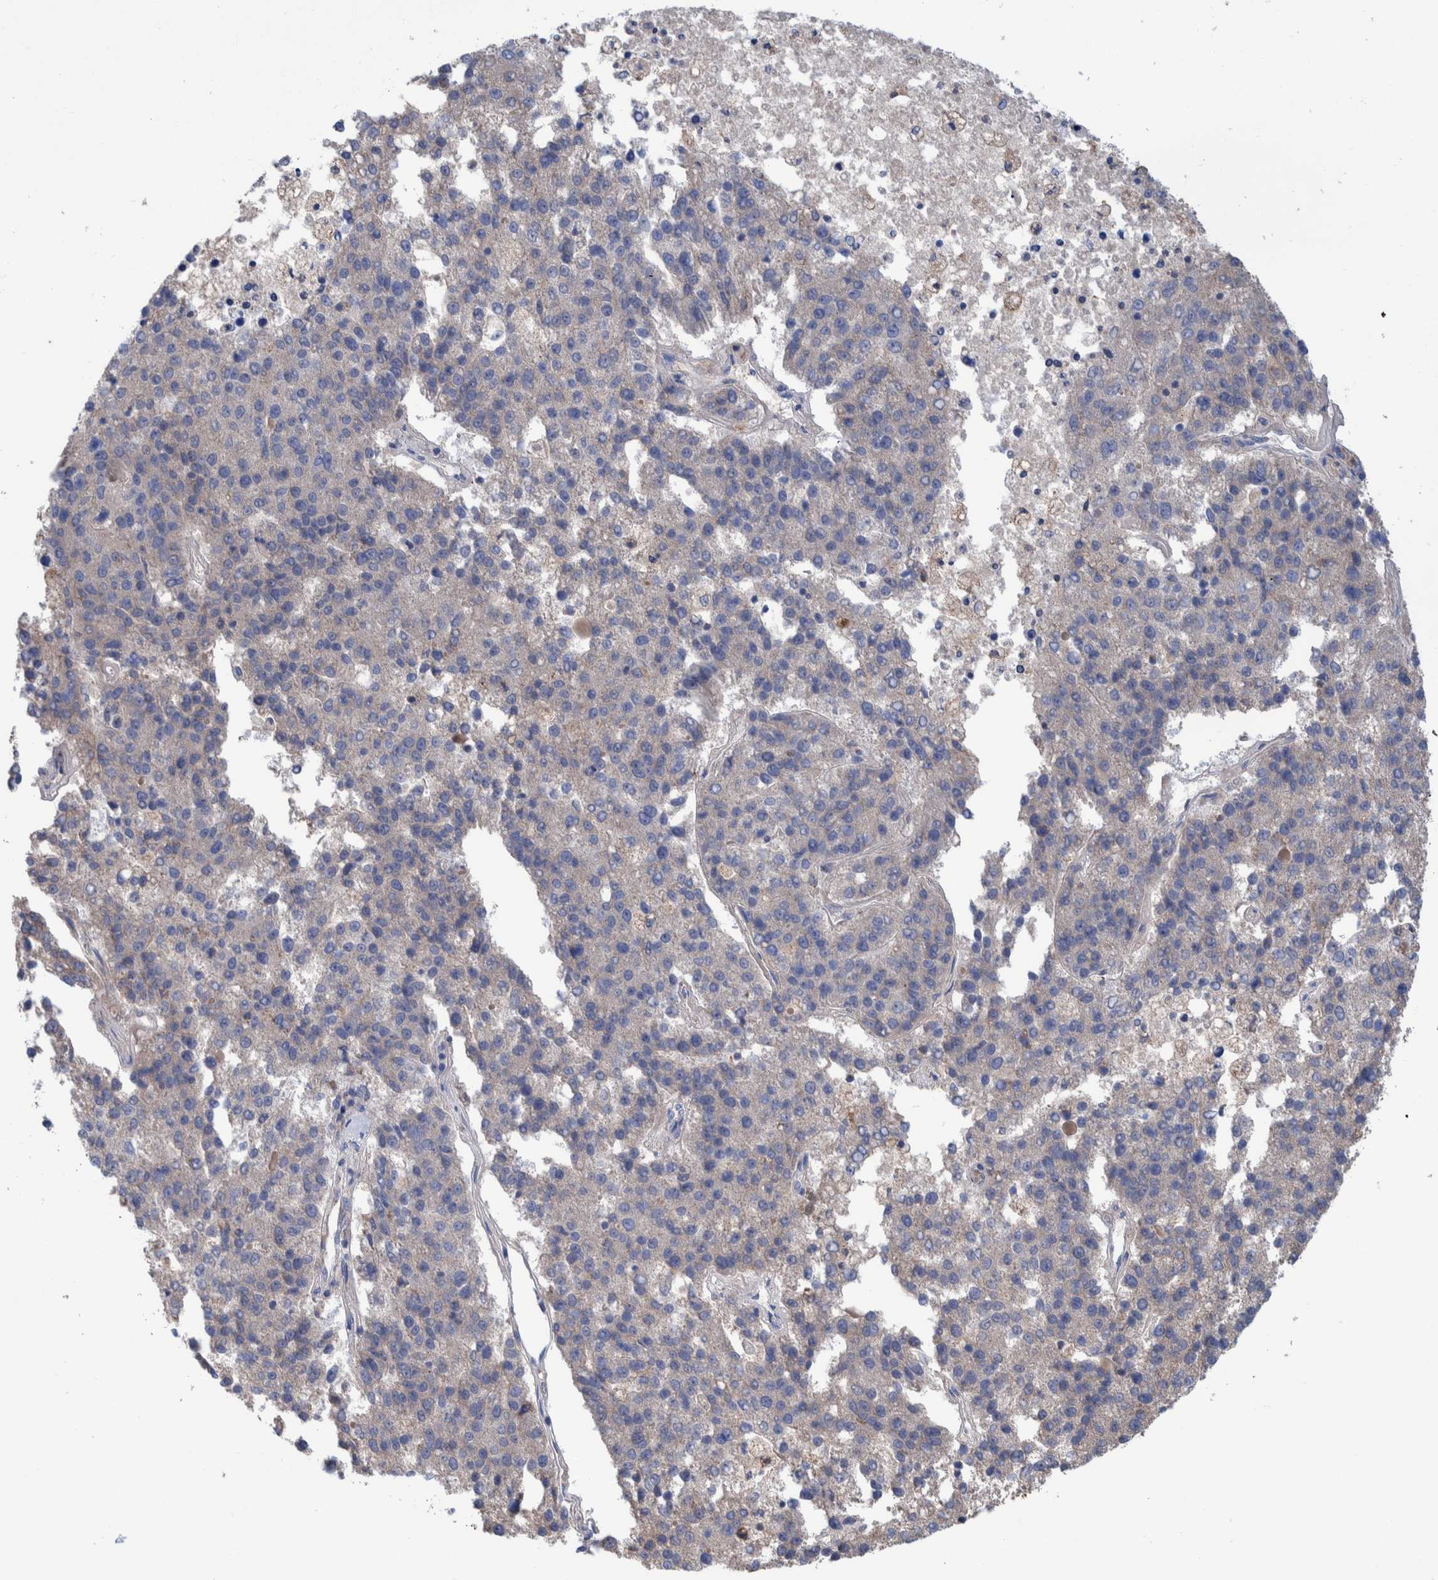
{"staining": {"intensity": "negative", "quantity": "none", "location": "none"}, "tissue": "pancreatic cancer", "cell_type": "Tumor cells", "image_type": "cancer", "snomed": [{"axis": "morphology", "description": "Adenocarcinoma, NOS"}, {"axis": "topography", "description": "Pancreas"}], "caption": "This is an immunohistochemistry (IHC) image of adenocarcinoma (pancreatic). There is no expression in tumor cells.", "gene": "DECR1", "patient": {"sex": "female", "age": 61}}